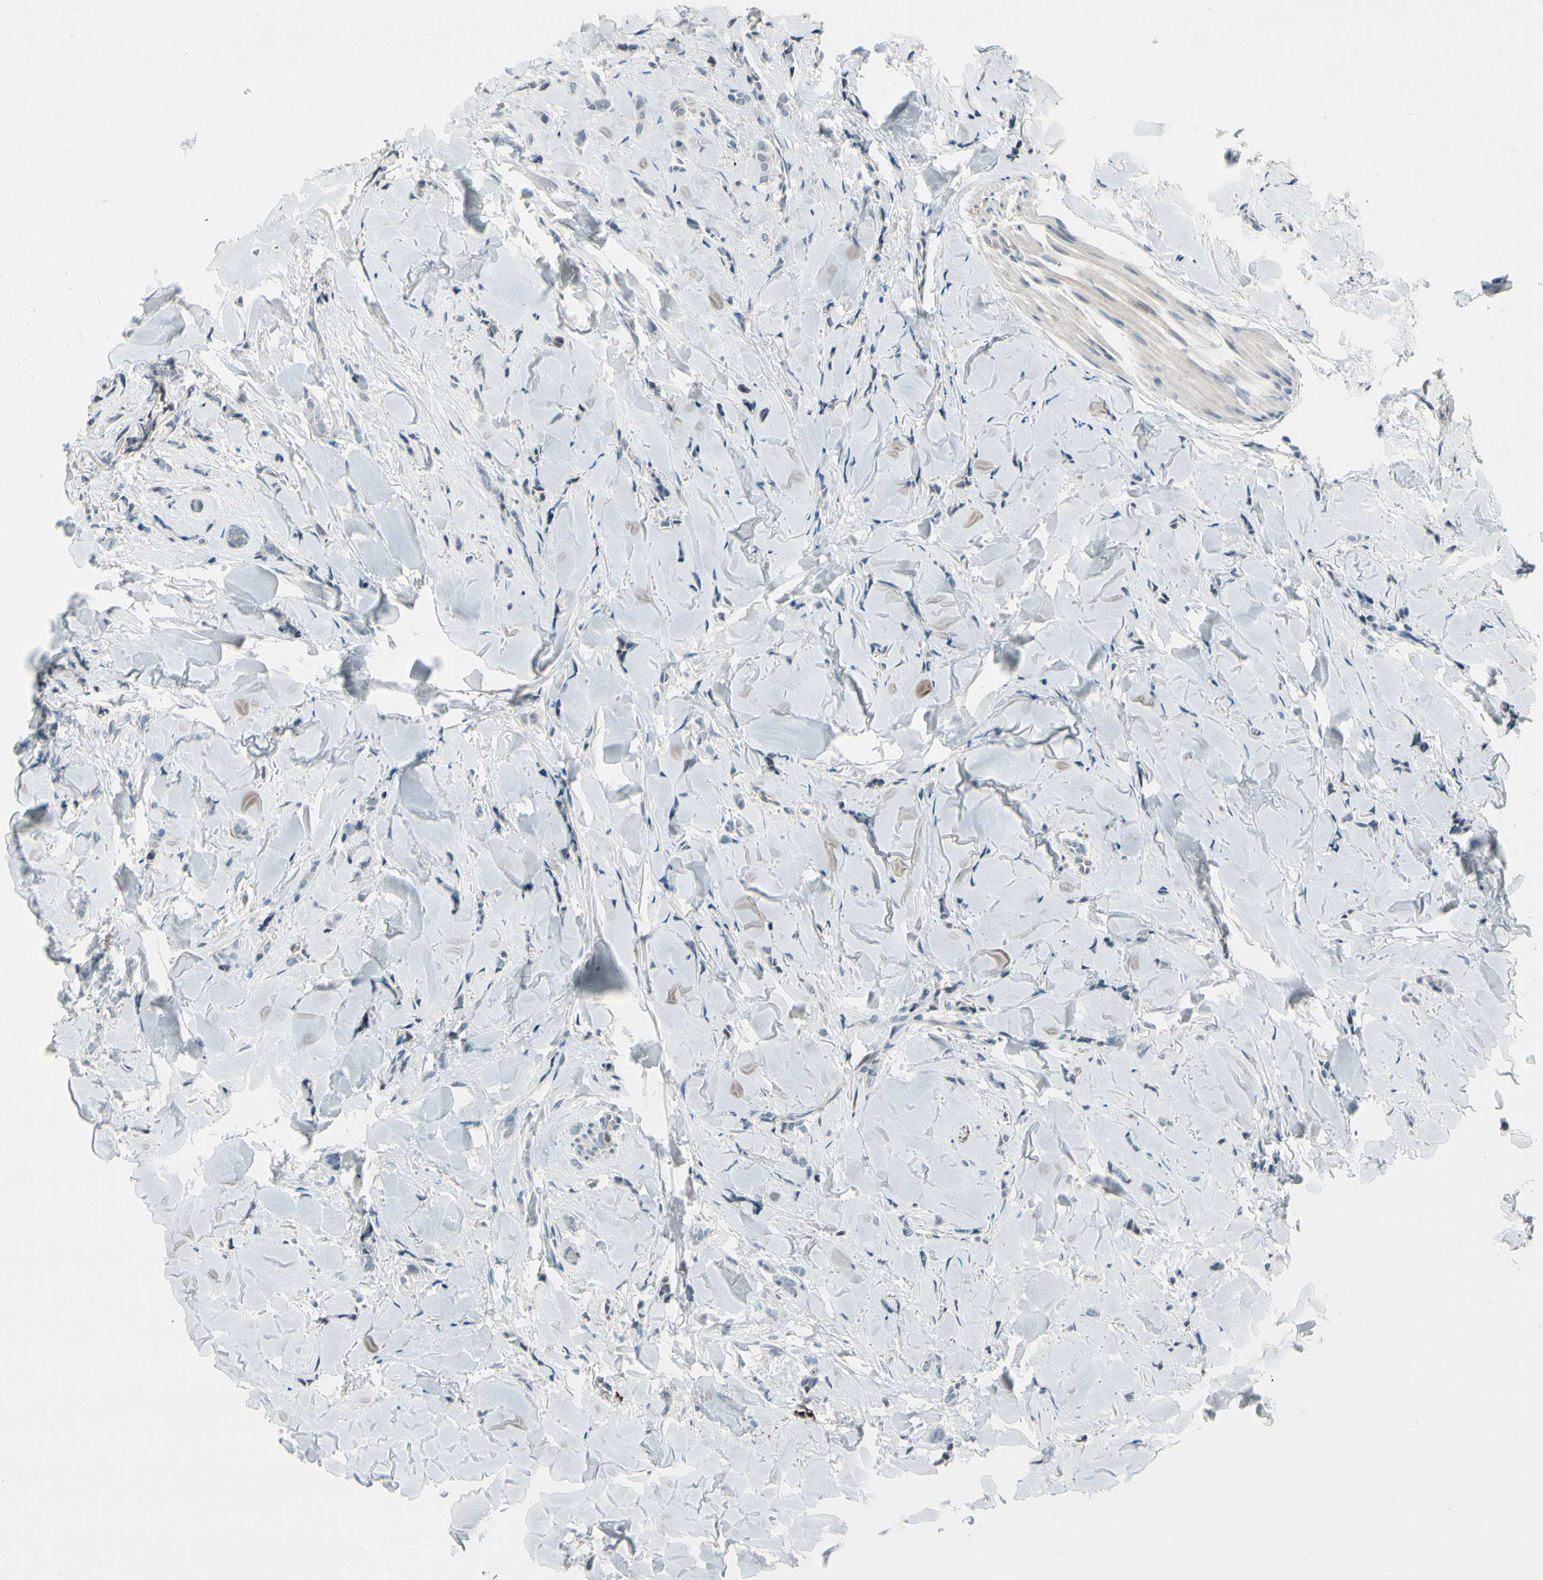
{"staining": {"intensity": "negative", "quantity": "none", "location": "none"}, "tissue": "breast cancer", "cell_type": "Tumor cells", "image_type": "cancer", "snomed": [{"axis": "morphology", "description": "Lobular carcinoma"}, {"axis": "topography", "description": "Skin"}, {"axis": "topography", "description": "Breast"}], "caption": "Tumor cells show no significant positivity in lobular carcinoma (breast). (DAB (3,3'-diaminobenzidine) IHC visualized using brightfield microscopy, high magnification).", "gene": "PDPN", "patient": {"sex": "female", "age": 46}}